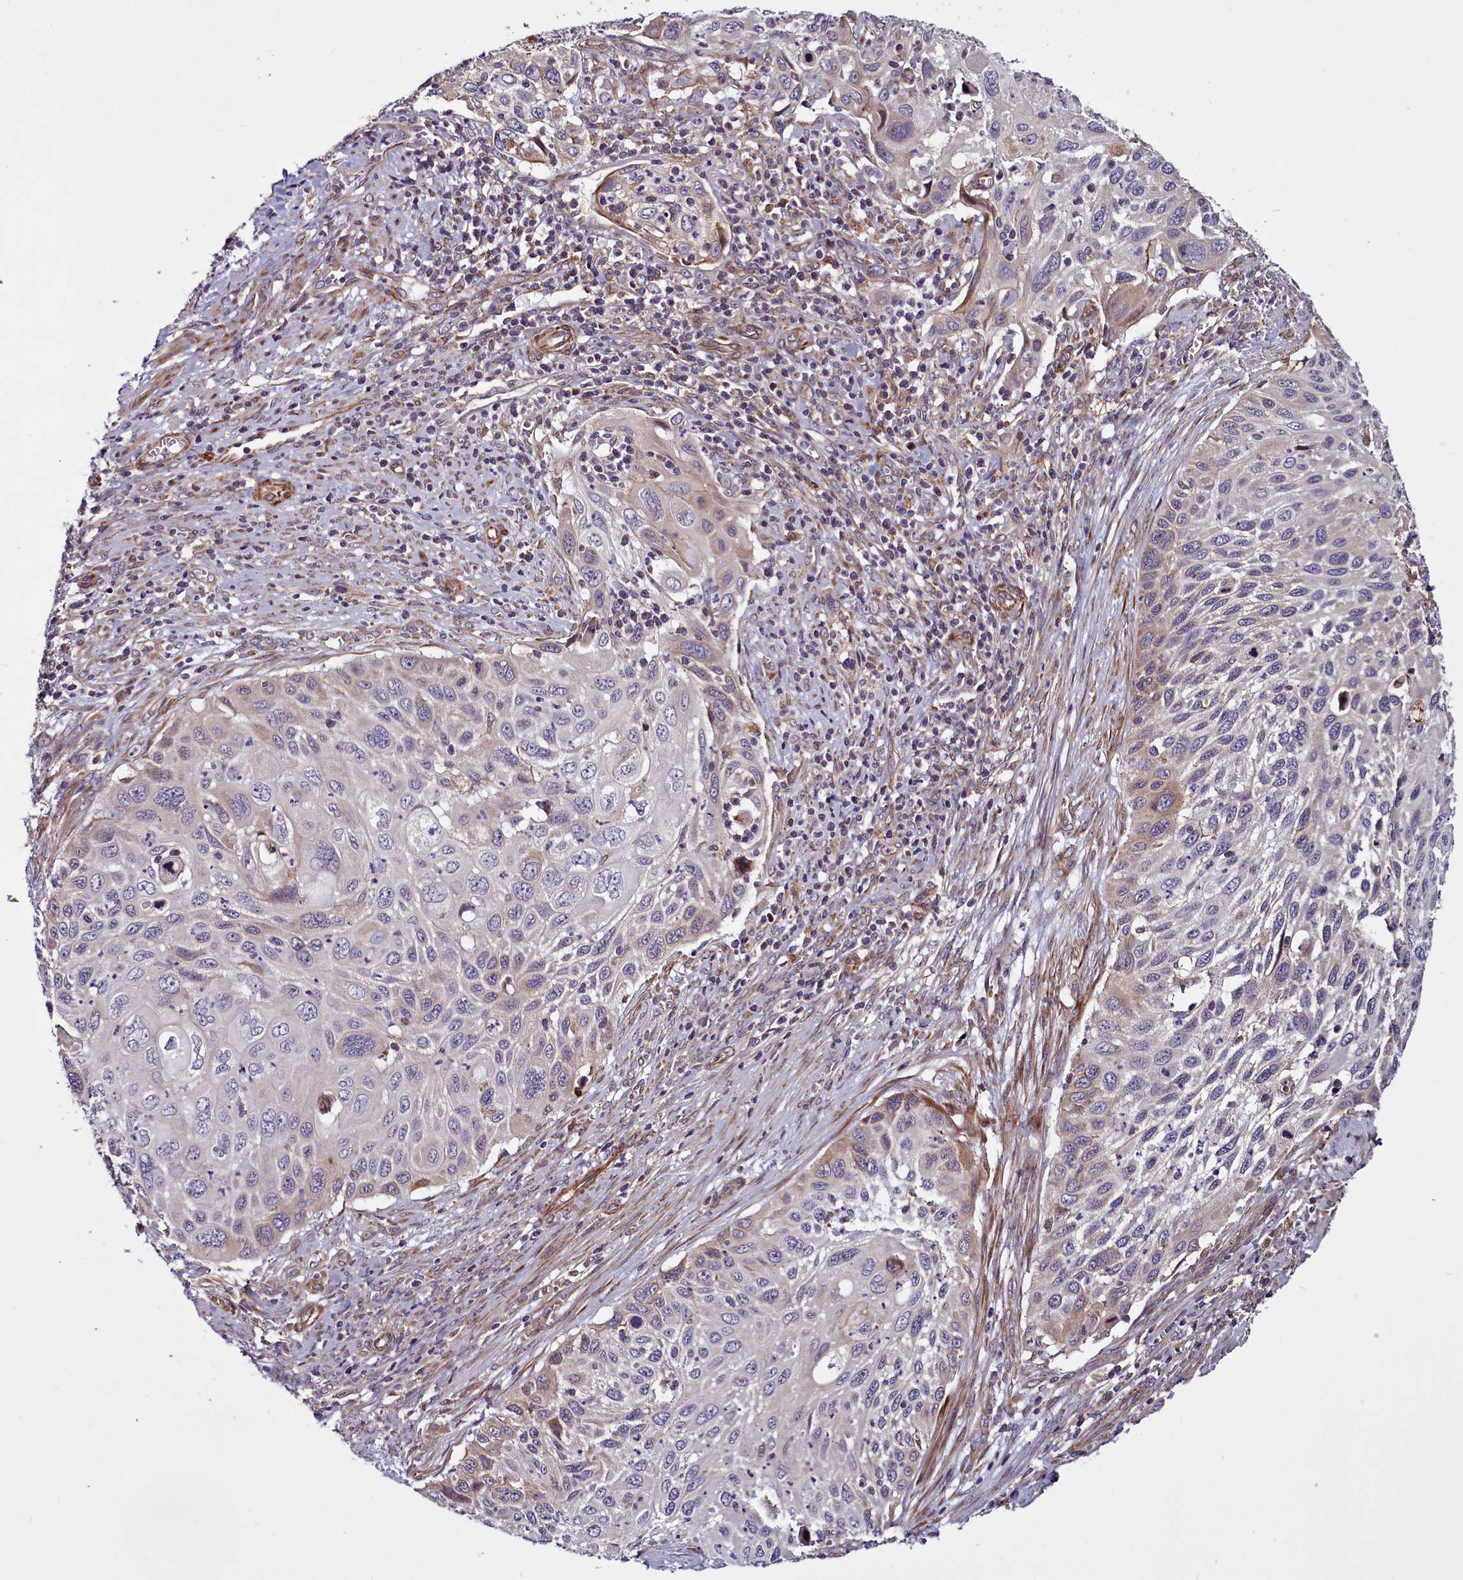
{"staining": {"intensity": "moderate", "quantity": "<25%", "location": "cytoplasmic/membranous"}, "tissue": "cervical cancer", "cell_type": "Tumor cells", "image_type": "cancer", "snomed": [{"axis": "morphology", "description": "Squamous cell carcinoma, NOS"}, {"axis": "topography", "description": "Cervix"}], "caption": "Protein analysis of cervical cancer tissue displays moderate cytoplasmic/membranous expression in about <25% of tumor cells.", "gene": "MCRIP1", "patient": {"sex": "female", "age": 70}}